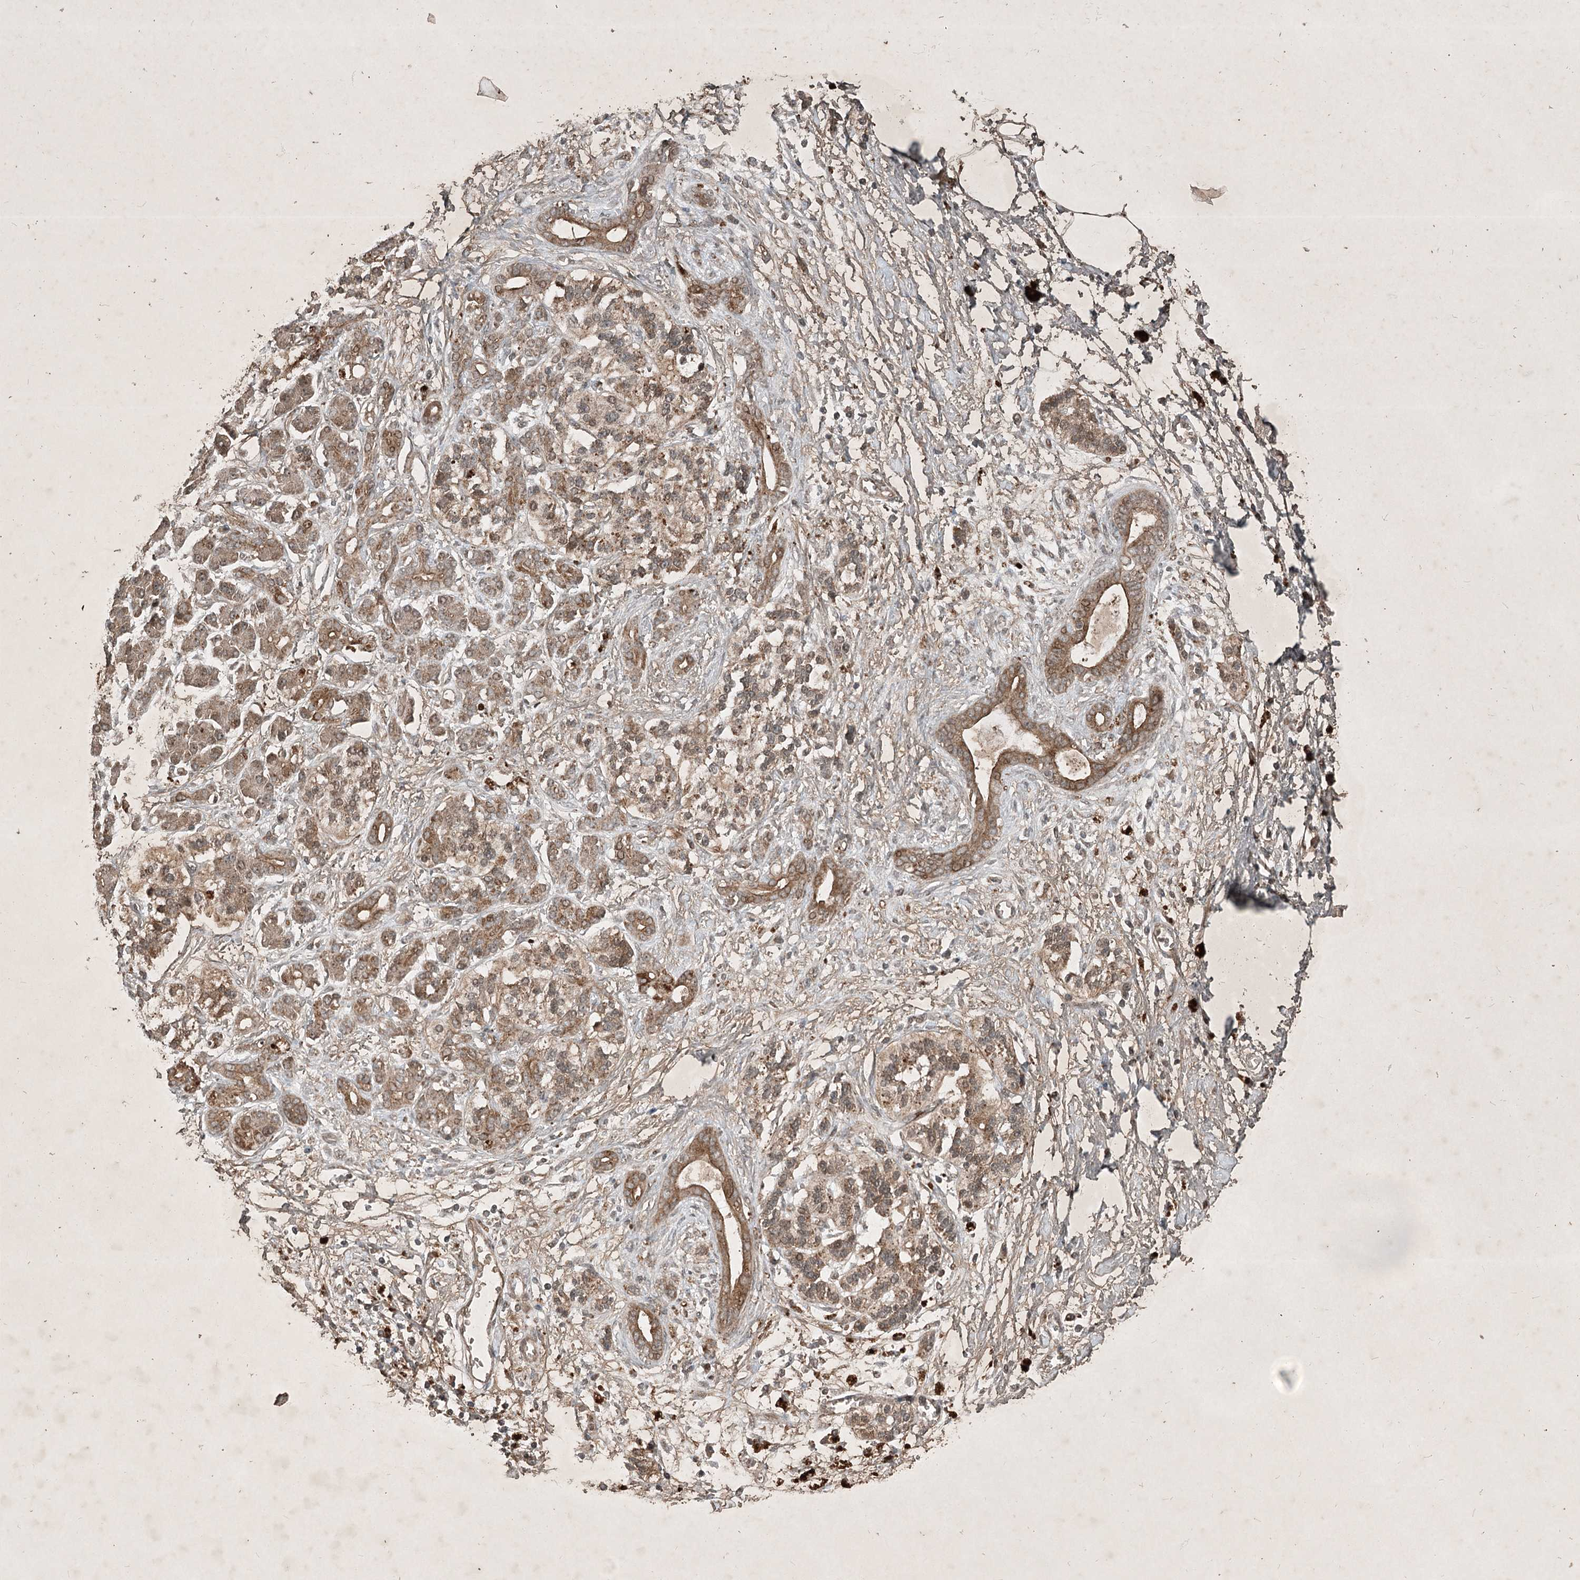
{"staining": {"intensity": "weak", "quantity": ">75%", "location": "cytoplasmic/membranous"}, "tissue": "adipose tissue", "cell_type": "Adipocytes", "image_type": "normal", "snomed": [{"axis": "morphology", "description": "Normal tissue, NOS"}, {"axis": "morphology", "description": "Adenocarcinoma, NOS"}, {"axis": "topography", "description": "Pancreas"}, {"axis": "topography", "description": "Peripheral nerve tissue"}], "caption": "The histopathology image demonstrates a brown stain indicating the presence of a protein in the cytoplasmic/membranous of adipocytes in adipose tissue. The protein of interest is shown in brown color, while the nuclei are stained blue.", "gene": "UNC93A", "patient": {"sex": "male", "age": 59}}